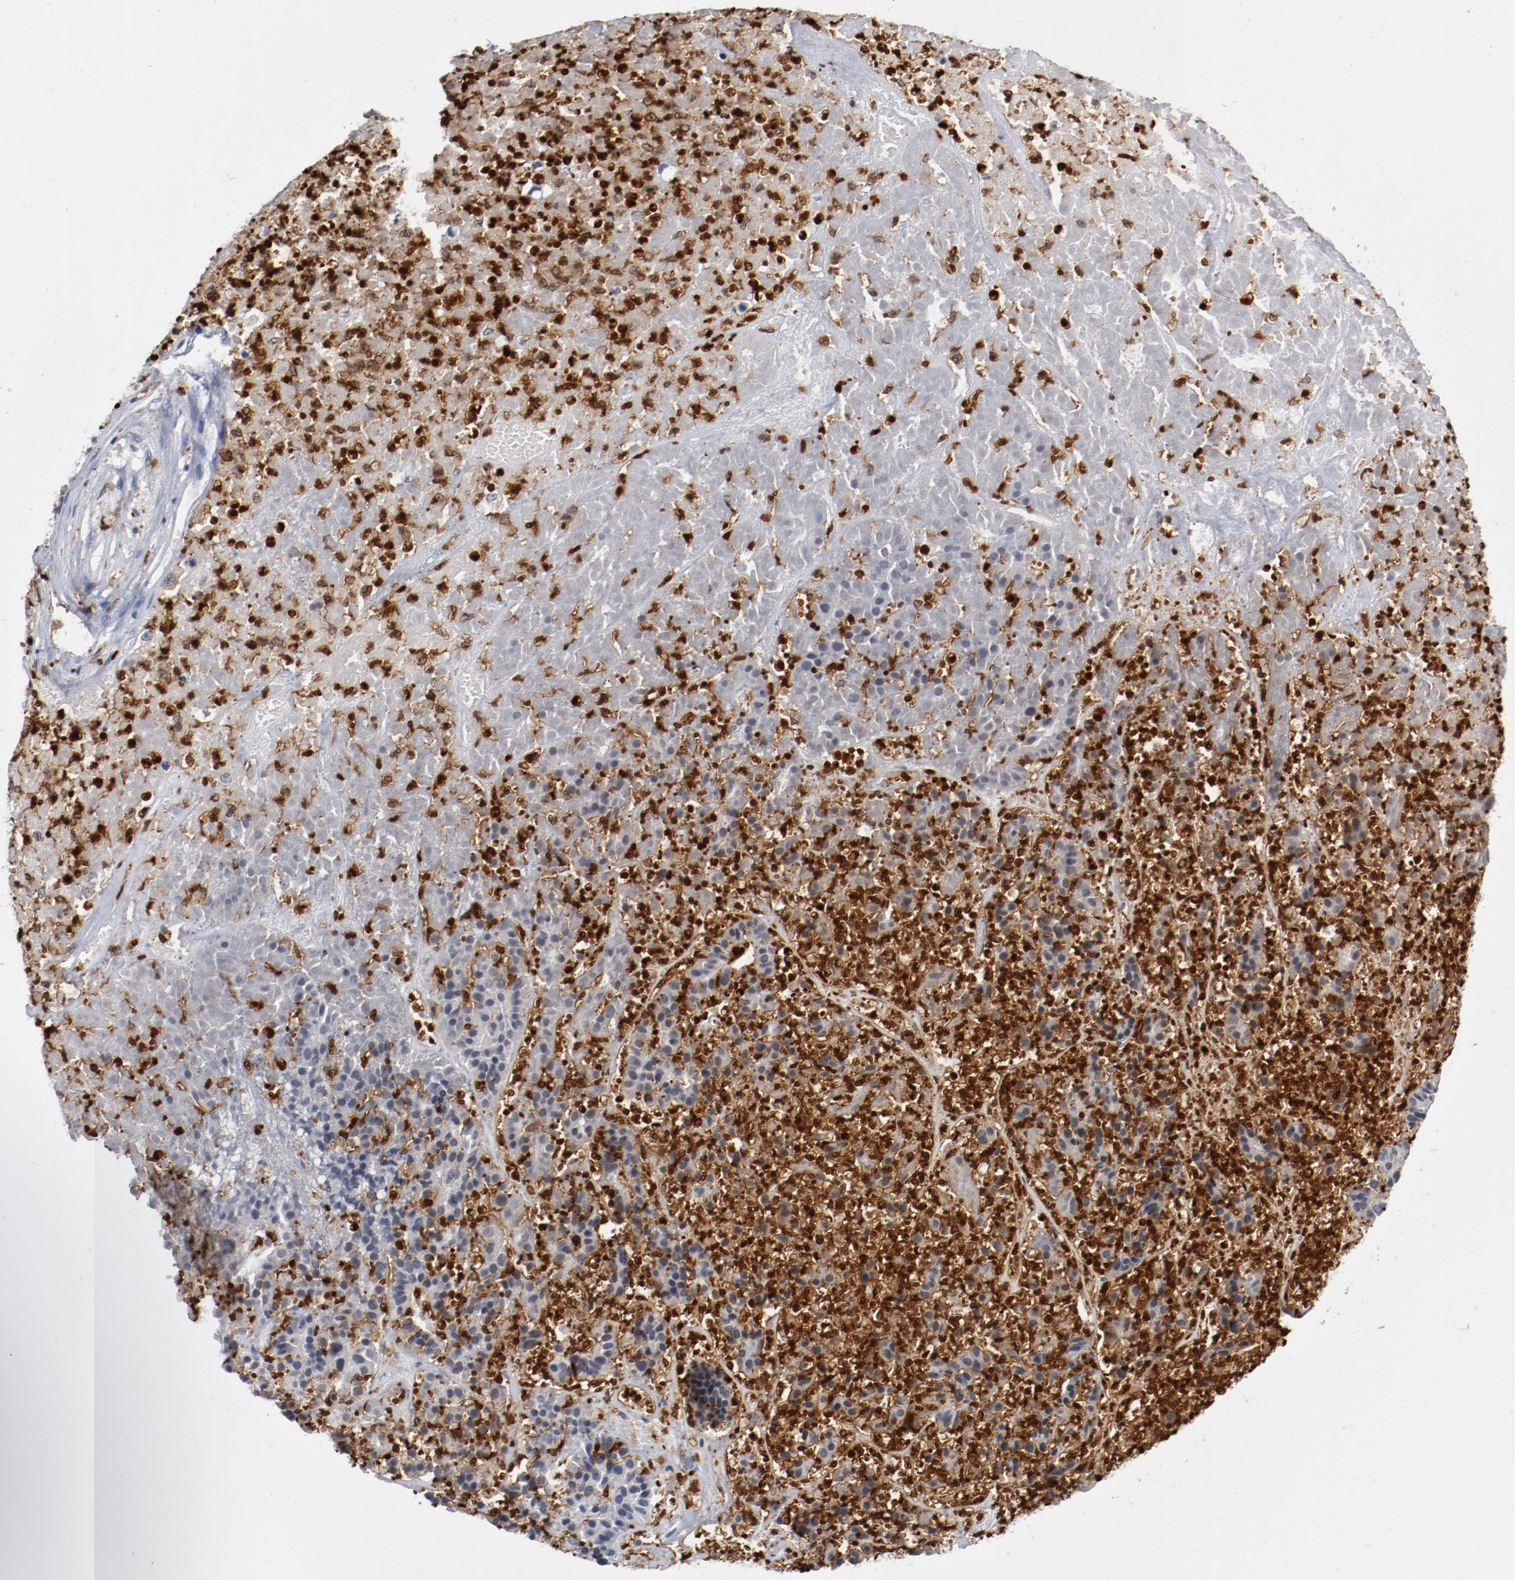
{"staining": {"intensity": "negative", "quantity": "none", "location": "none"}, "tissue": "pancreatic cancer", "cell_type": "Tumor cells", "image_type": "cancer", "snomed": [{"axis": "morphology", "description": "Adenocarcinoma, NOS"}, {"axis": "topography", "description": "Pancreas"}], "caption": "The histopathology image demonstrates no significant staining in tumor cells of adenocarcinoma (pancreatic). (Immunohistochemistry, brightfield microscopy, high magnification).", "gene": "NCF1", "patient": {"sex": "male", "age": 50}}